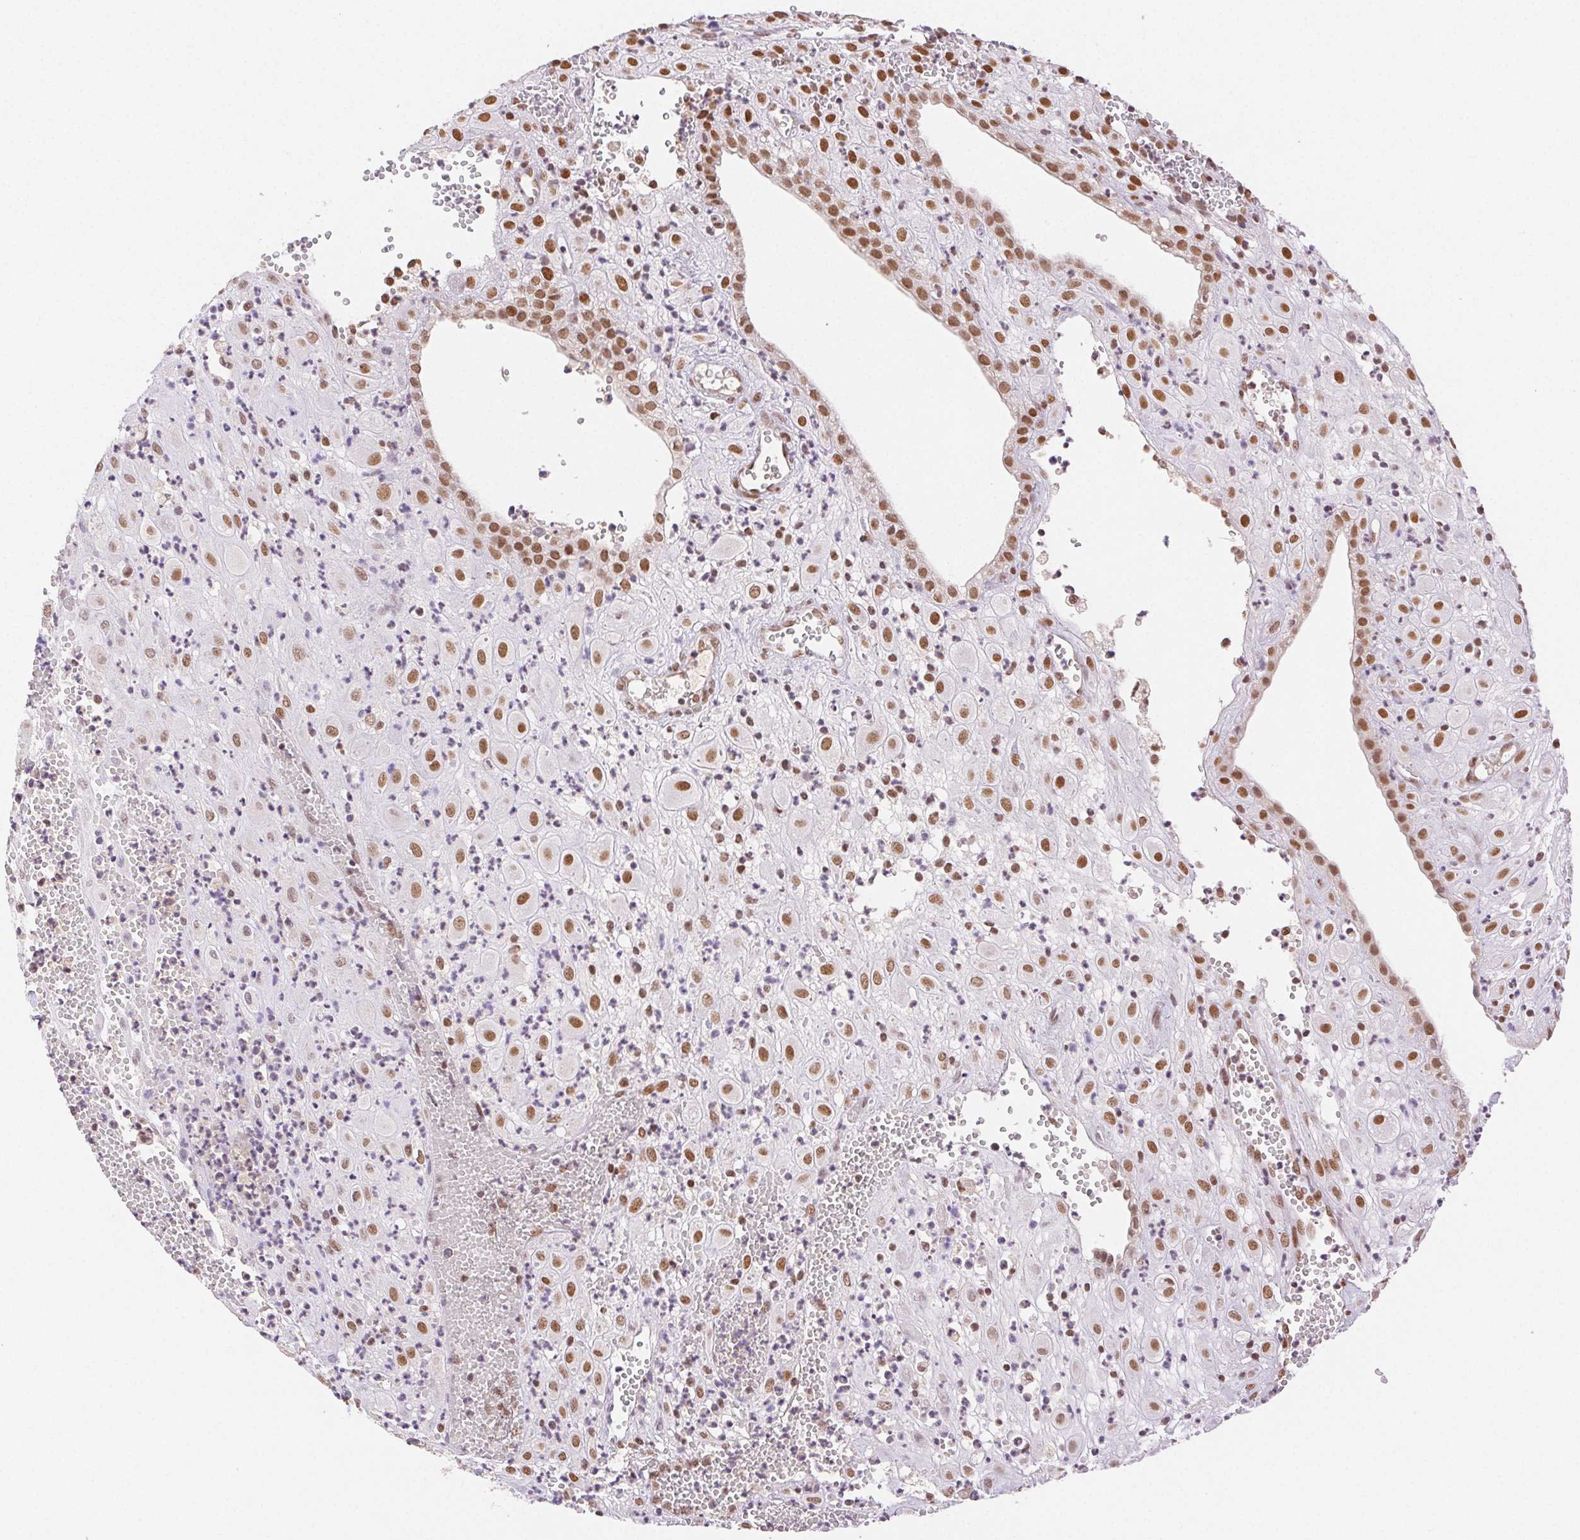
{"staining": {"intensity": "moderate", "quantity": ">75%", "location": "nuclear"}, "tissue": "placenta", "cell_type": "Decidual cells", "image_type": "normal", "snomed": [{"axis": "morphology", "description": "Normal tissue, NOS"}, {"axis": "topography", "description": "Placenta"}], "caption": "Placenta was stained to show a protein in brown. There is medium levels of moderate nuclear expression in approximately >75% of decidual cells. (DAB = brown stain, brightfield microscopy at high magnification).", "gene": "H2AZ1", "patient": {"sex": "female", "age": 24}}